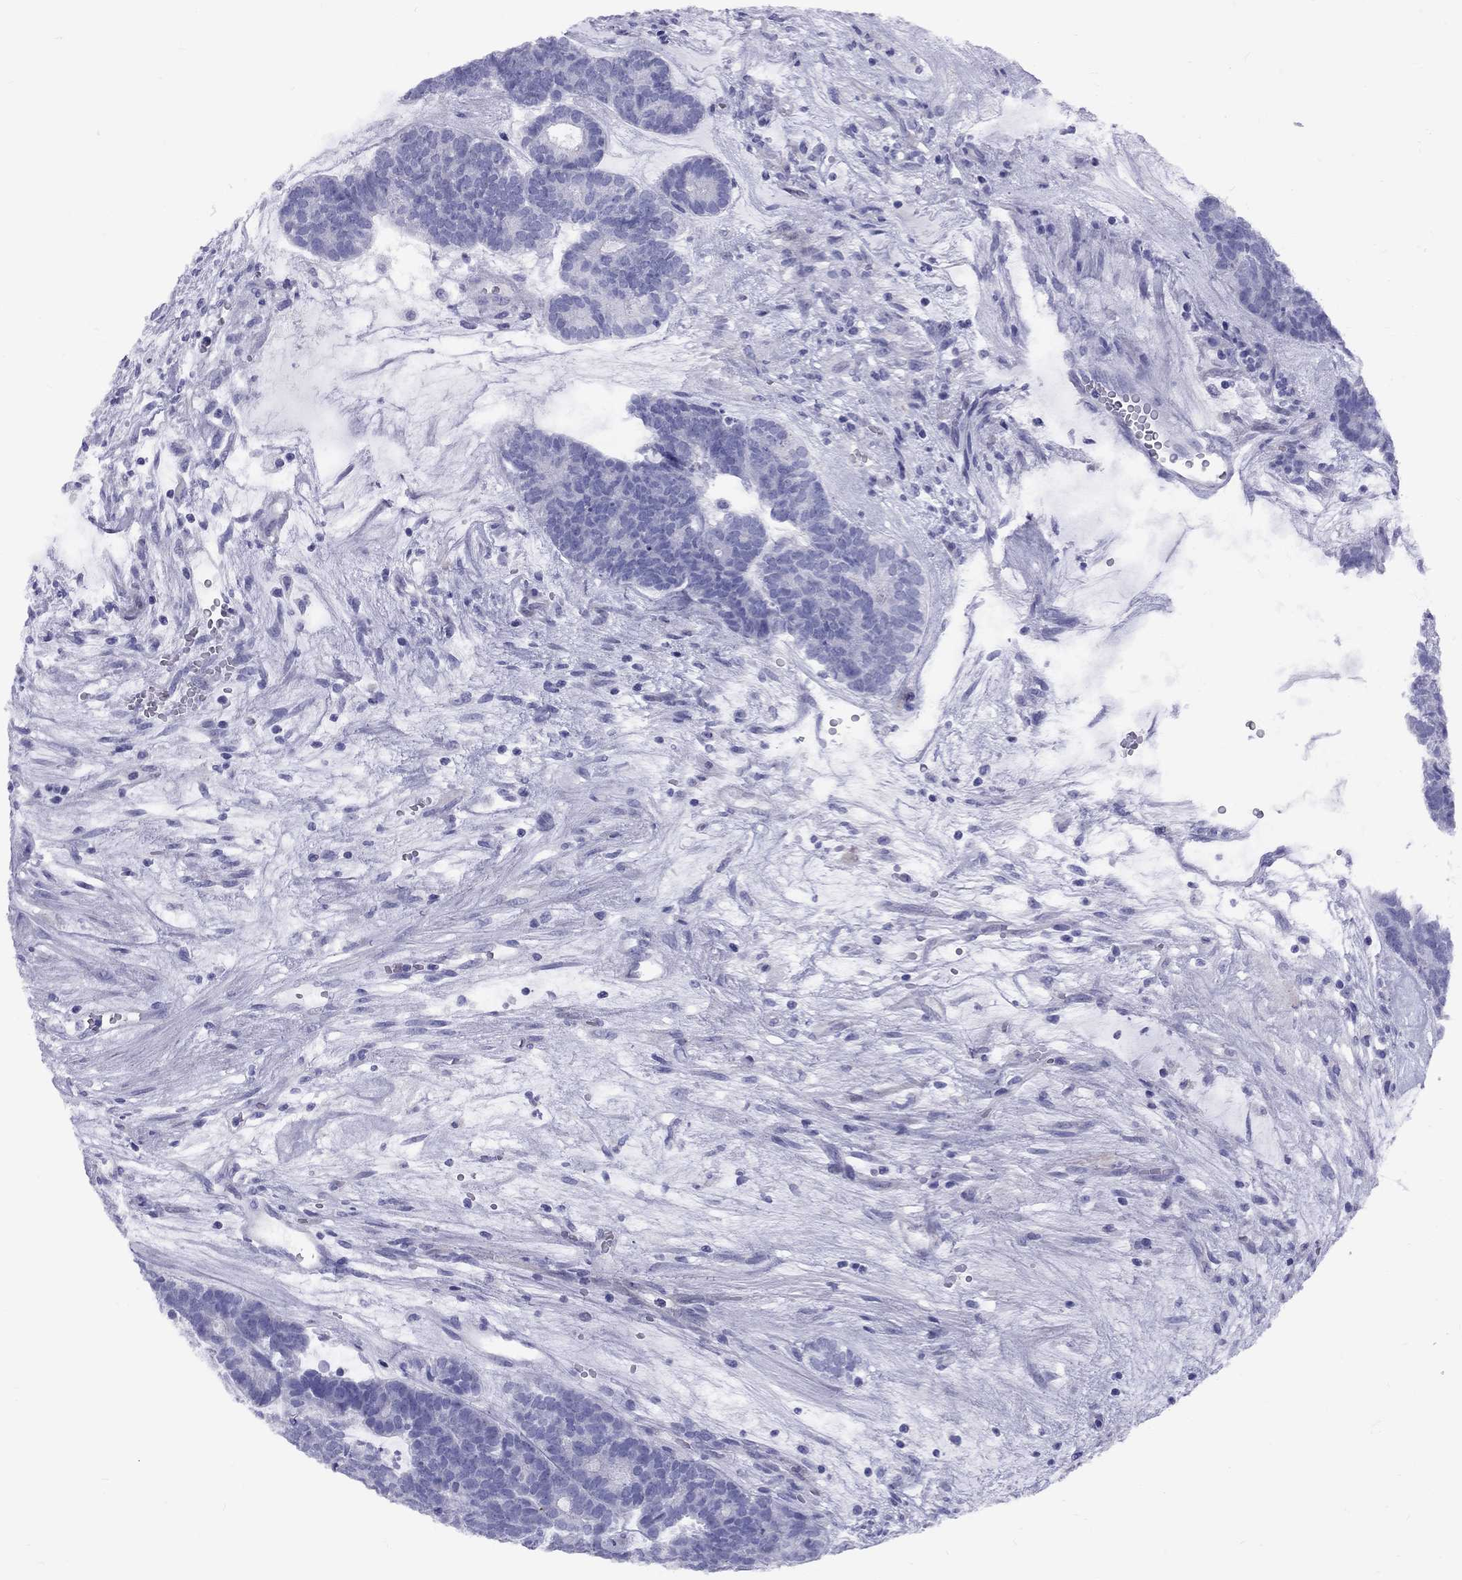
{"staining": {"intensity": "negative", "quantity": "none", "location": "none"}, "tissue": "head and neck cancer", "cell_type": "Tumor cells", "image_type": "cancer", "snomed": [{"axis": "morphology", "description": "Adenocarcinoma, NOS"}, {"axis": "topography", "description": "Head-Neck"}], "caption": "A photomicrograph of human head and neck cancer is negative for staining in tumor cells. (DAB (3,3'-diaminobenzidine) immunohistochemistry visualized using brightfield microscopy, high magnification).", "gene": "FSCN3", "patient": {"sex": "female", "age": 81}}